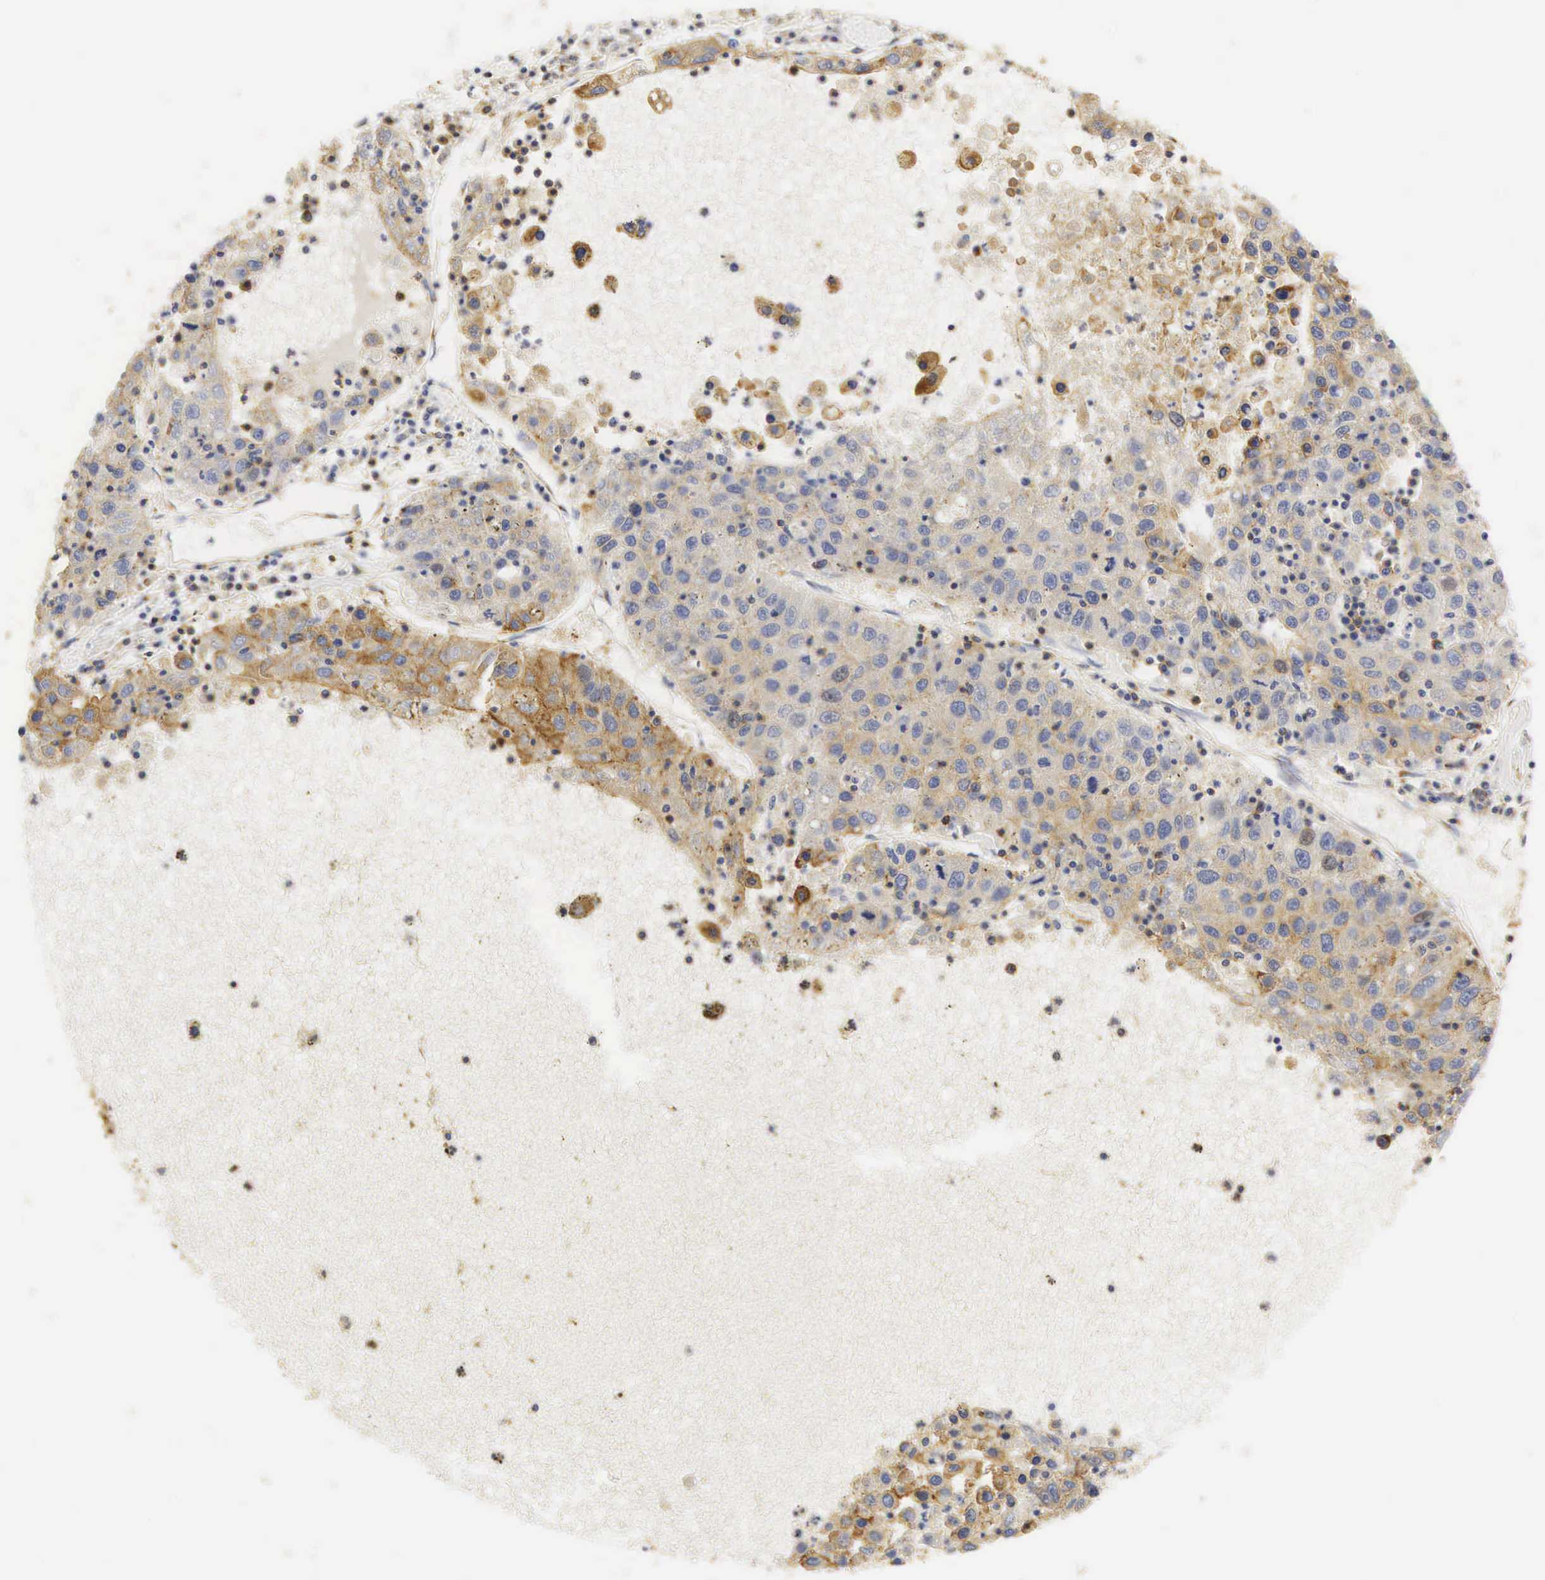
{"staining": {"intensity": "weak", "quantity": "<25%", "location": "cytoplasmic/membranous"}, "tissue": "liver cancer", "cell_type": "Tumor cells", "image_type": "cancer", "snomed": [{"axis": "morphology", "description": "Carcinoma, Hepatocellular, NOS"}, {"axis": "topography", "description": "Liver"}], "caption": "High power microscopy histopathology image of an immunohistochemistry micrograph of hepatocellular carcinoma (liver), revealing no significant positivity in tumor cells. (DAB (3,3'-diaminobenzidine) IHC with hematoxylin counter stain).", "gene": "CD99", "patient": {"sex": "male", "age": 49}}